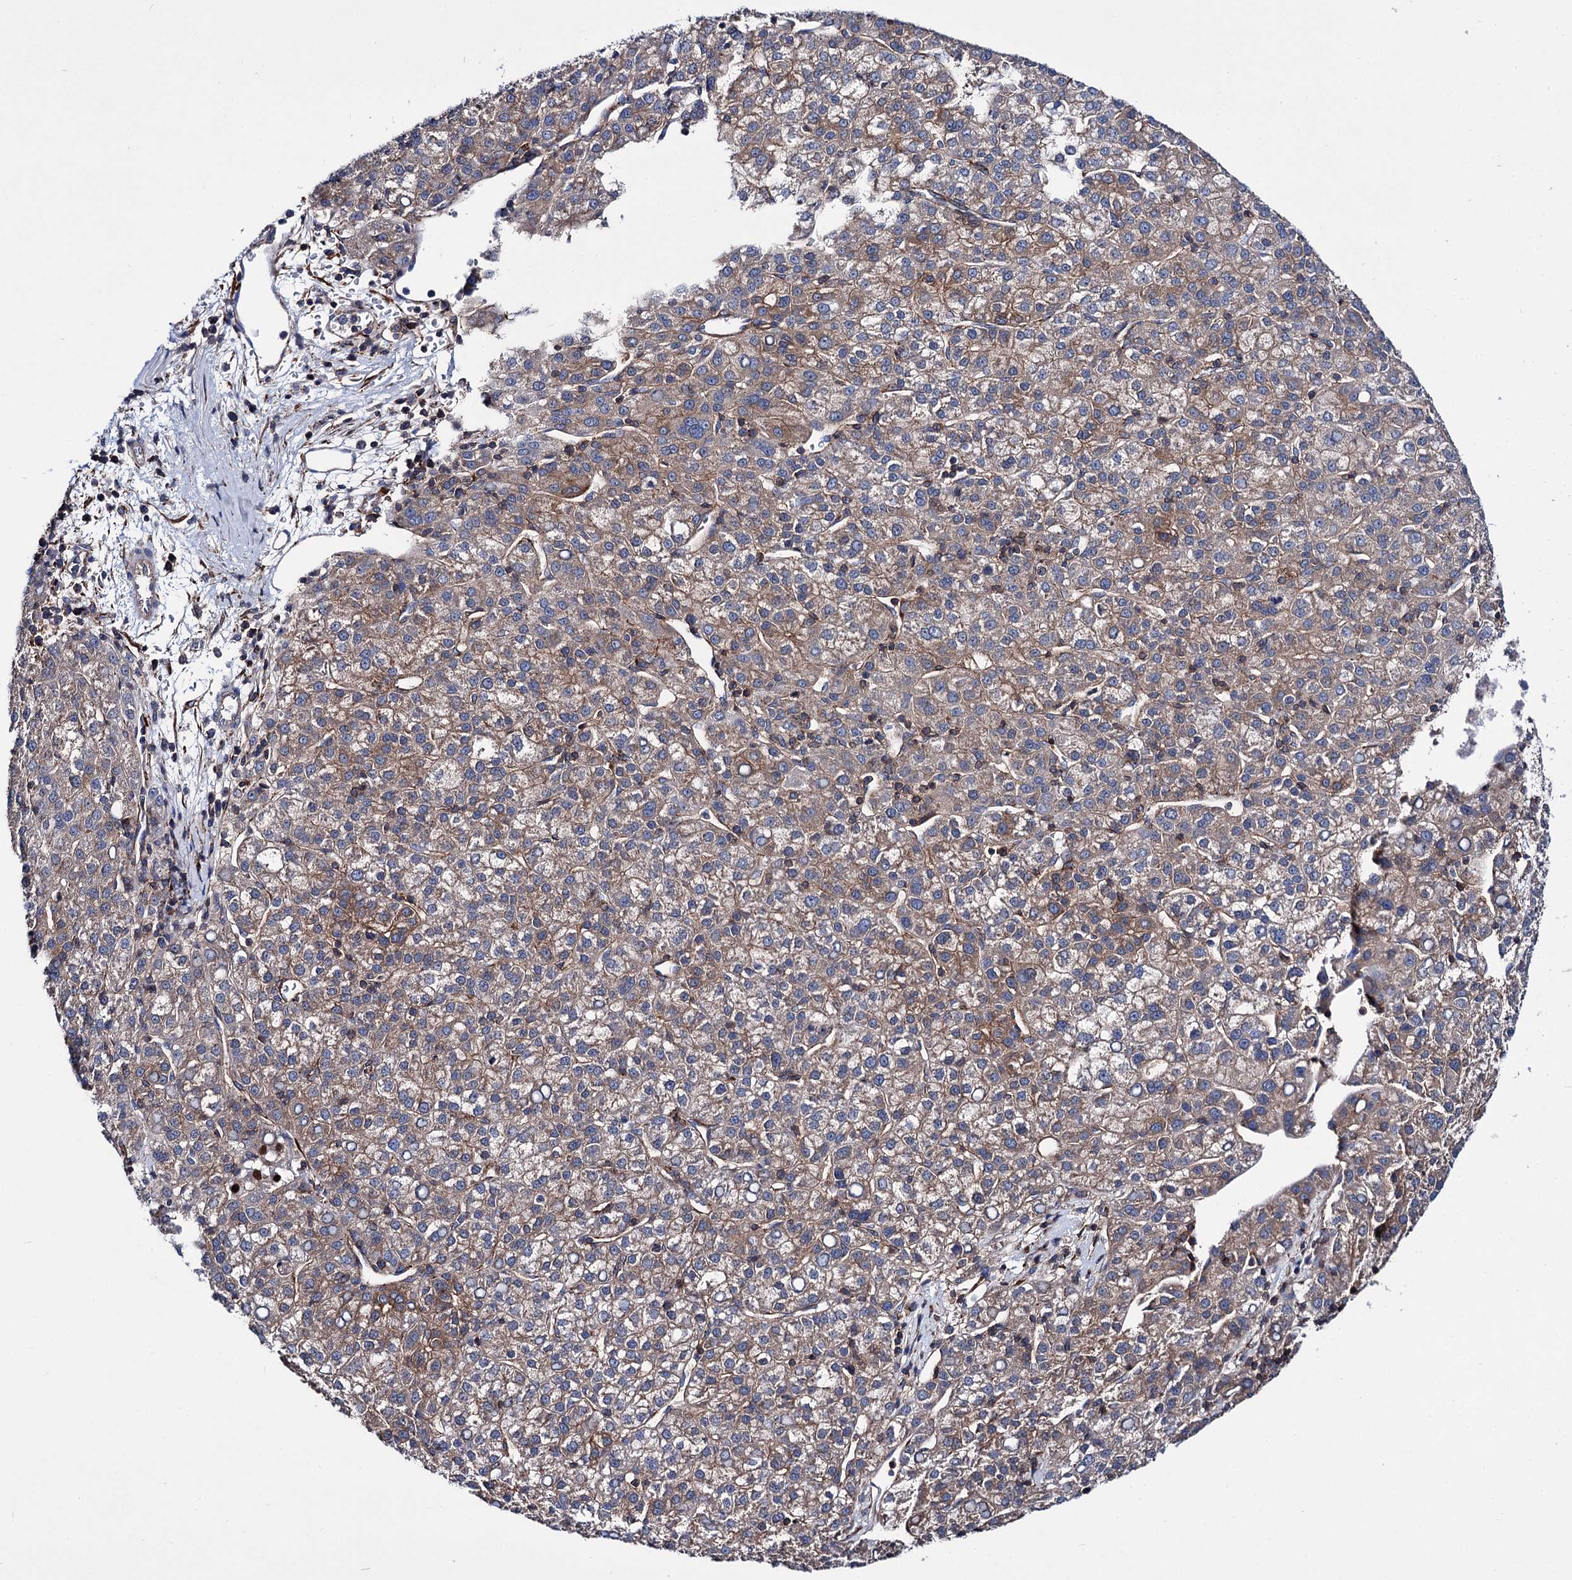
{"staining": {"intensity": "weak", "quantity": ">75%", "location": "cytoplasmic/membranous"}, "tissue": "liver cancer", "cell_type": "Tumor cells", "image_type": "cancer", "snomed": [{"axis": "morphology", "description": "Carcinoma, Hepatocellular, NOS"}, {"axis": "topography", "description": "Liver"}], "caption": "IHC staining of liver cancer, which demonstrates low levels of weak cytoplasmic/membranous positivity in about >75% of tumor cells indicating weak cytoplasmic/membranous protein staining. The staining was performed using DAB (3,3'-diaminobenzidine) (brown) for protein detection and nuclei were counterstained in hematoxylin (blue).", "gene": "DEF6", "patient": {"sex": "female", "age": 58}}